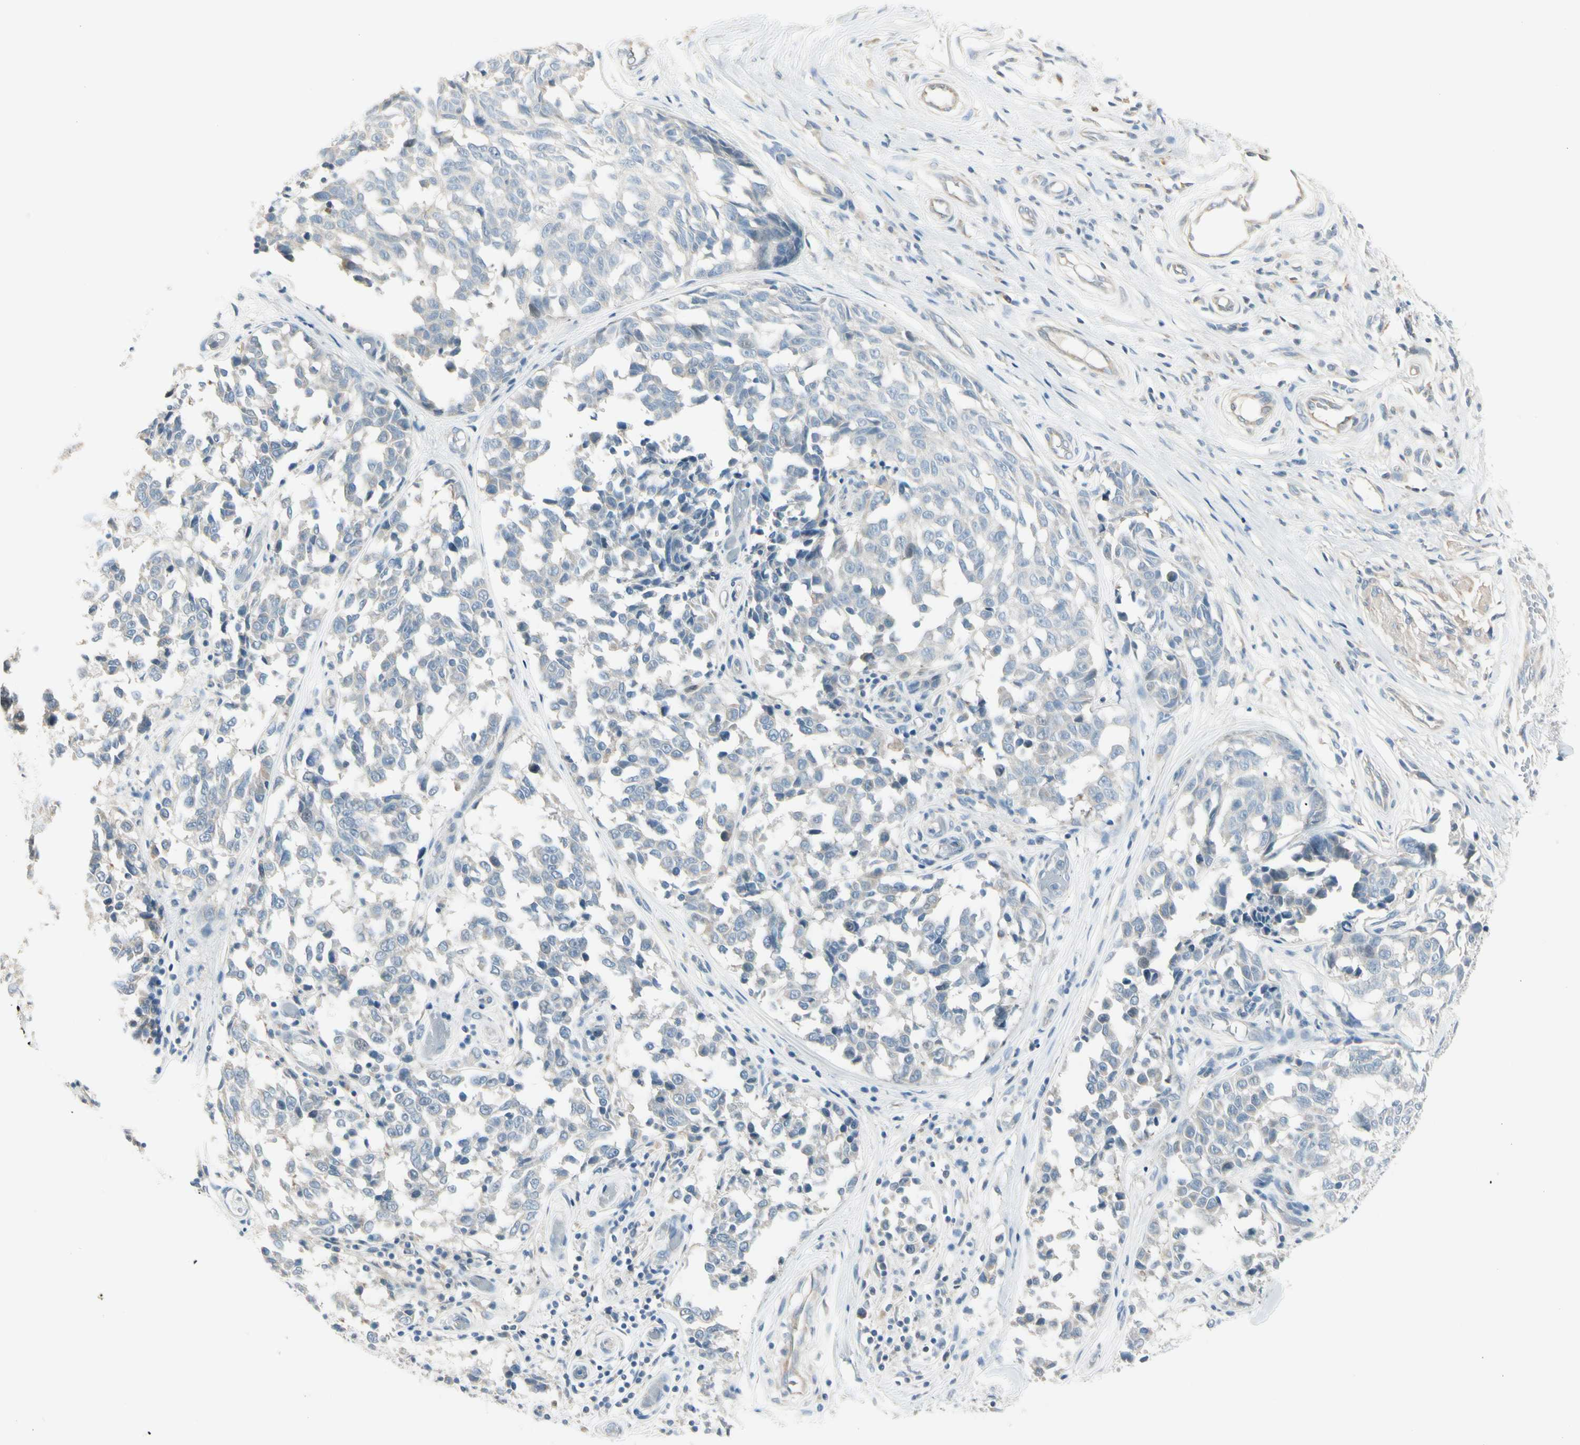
{"staining": {"intensity": "weak", "quantity": "<25%", "location": "cytoplasmic/membranous"}, "tissue": "melanoma", "cell_type": "Tumor cells", "image_type": "cancer", "snomed": [{"axis": "morphology", "description": "Malignant melanoma, NOS"}, {"axis": "topography", "description": "Skin"}], "caption": "Human malignant melanoma stained for a protein using immunohistochemistry shows no expression in tumor cells.", "gene": "CYP2E1", "patient": {"sex": "female", "age": 64}}